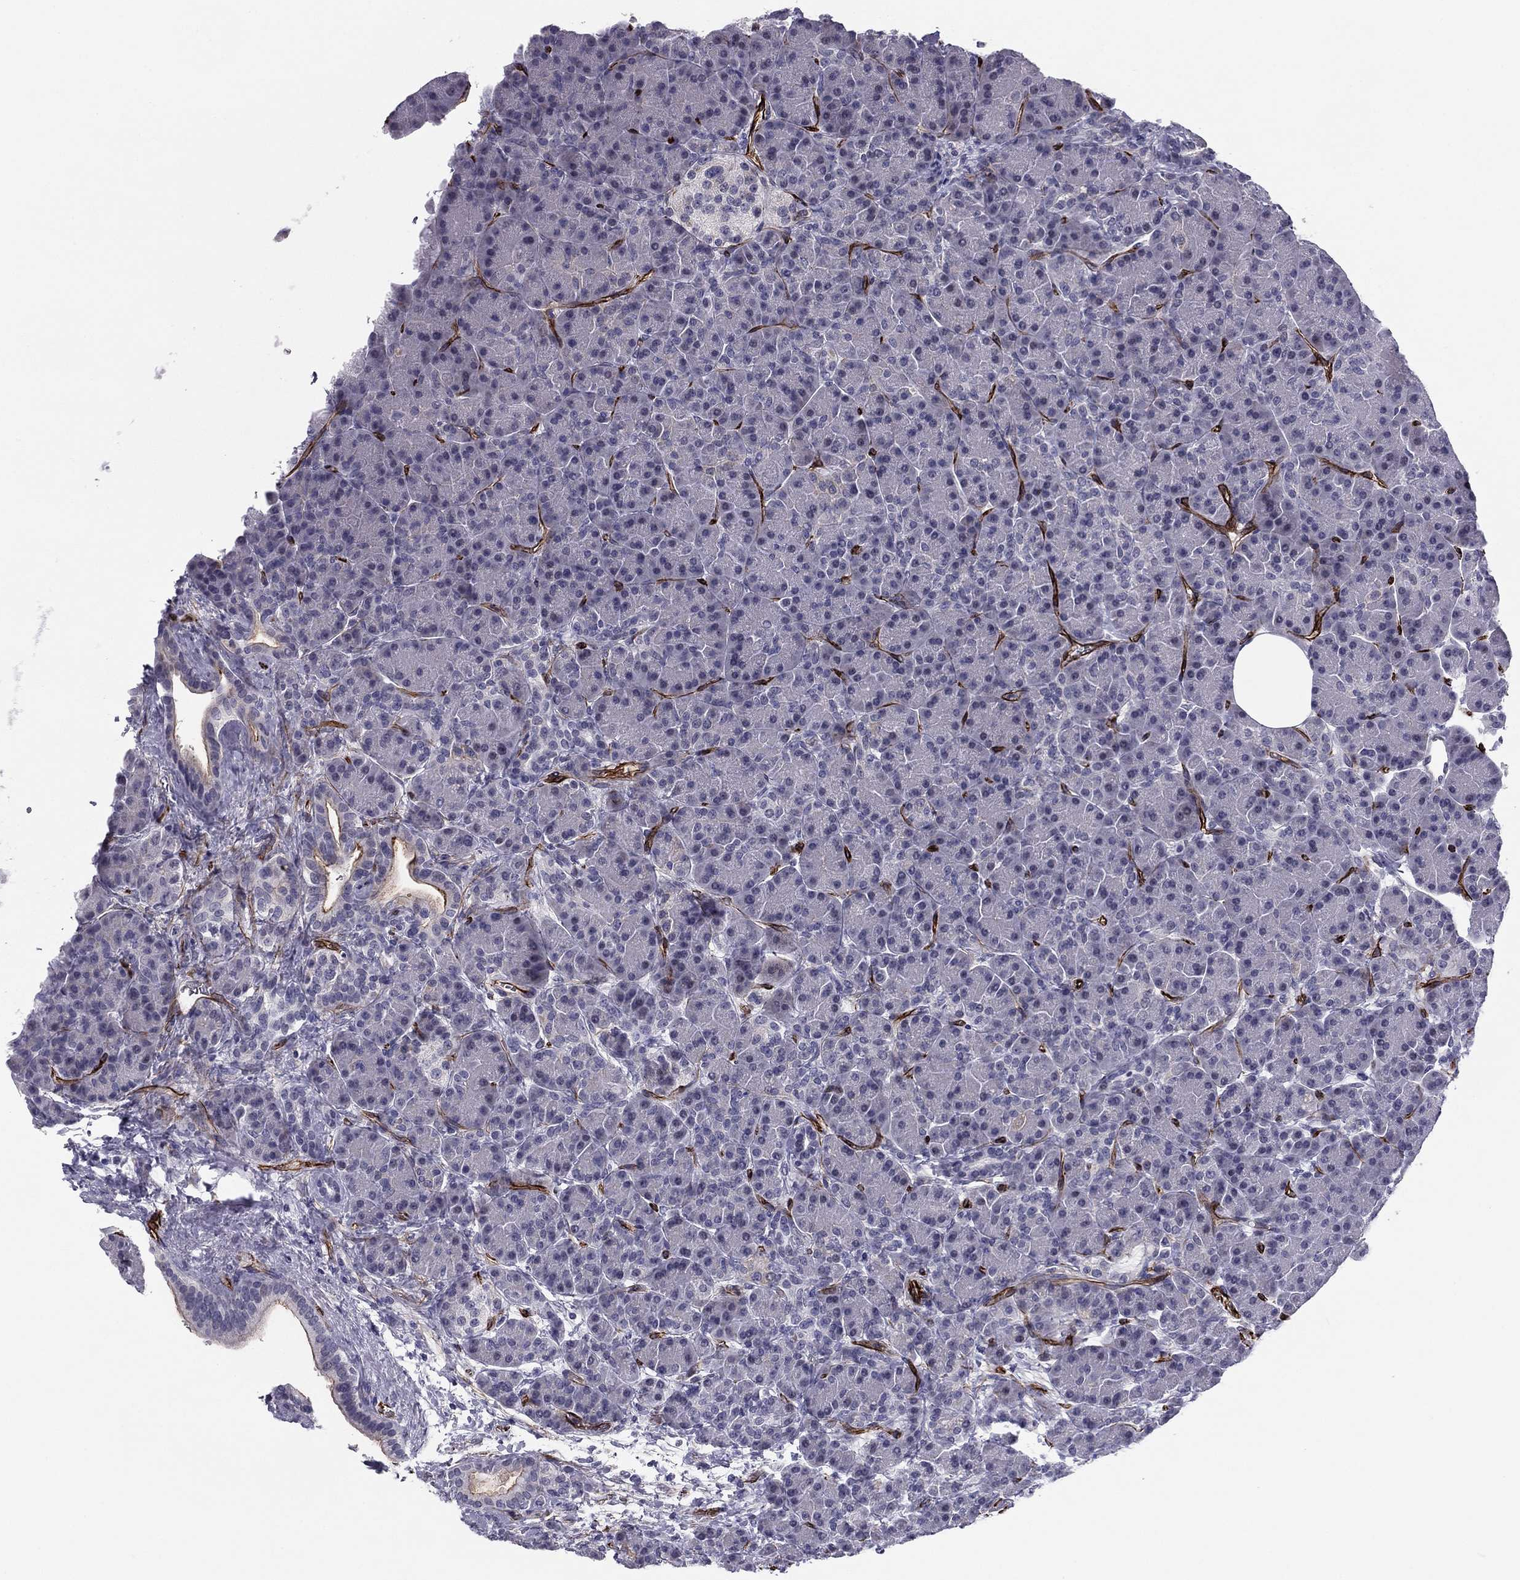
{"staining": {"intensity": "strong", "quantity": "<25%", "location": "cytoplasmic/membranous"}, "tissue": "pancreas", "cell_type": "Exocrine glandular cells", "image_type": "normal", "snomed": [{"axis": "morphology", "description": "Normal tissue, NOS"}, {"axis": "topography", "description": "Pancreas"}], "caption": "Normal pancreas shows strong cytoplasmic/membranous positivity in approximately <25% of exocrine glandular cells, visualized by immunohistochemistry. (brown staining indicates protein expression, while blue staining denotes nuclei).", "gene": "ANKS4B", "patient": {"sex": "female", "age": 63}}